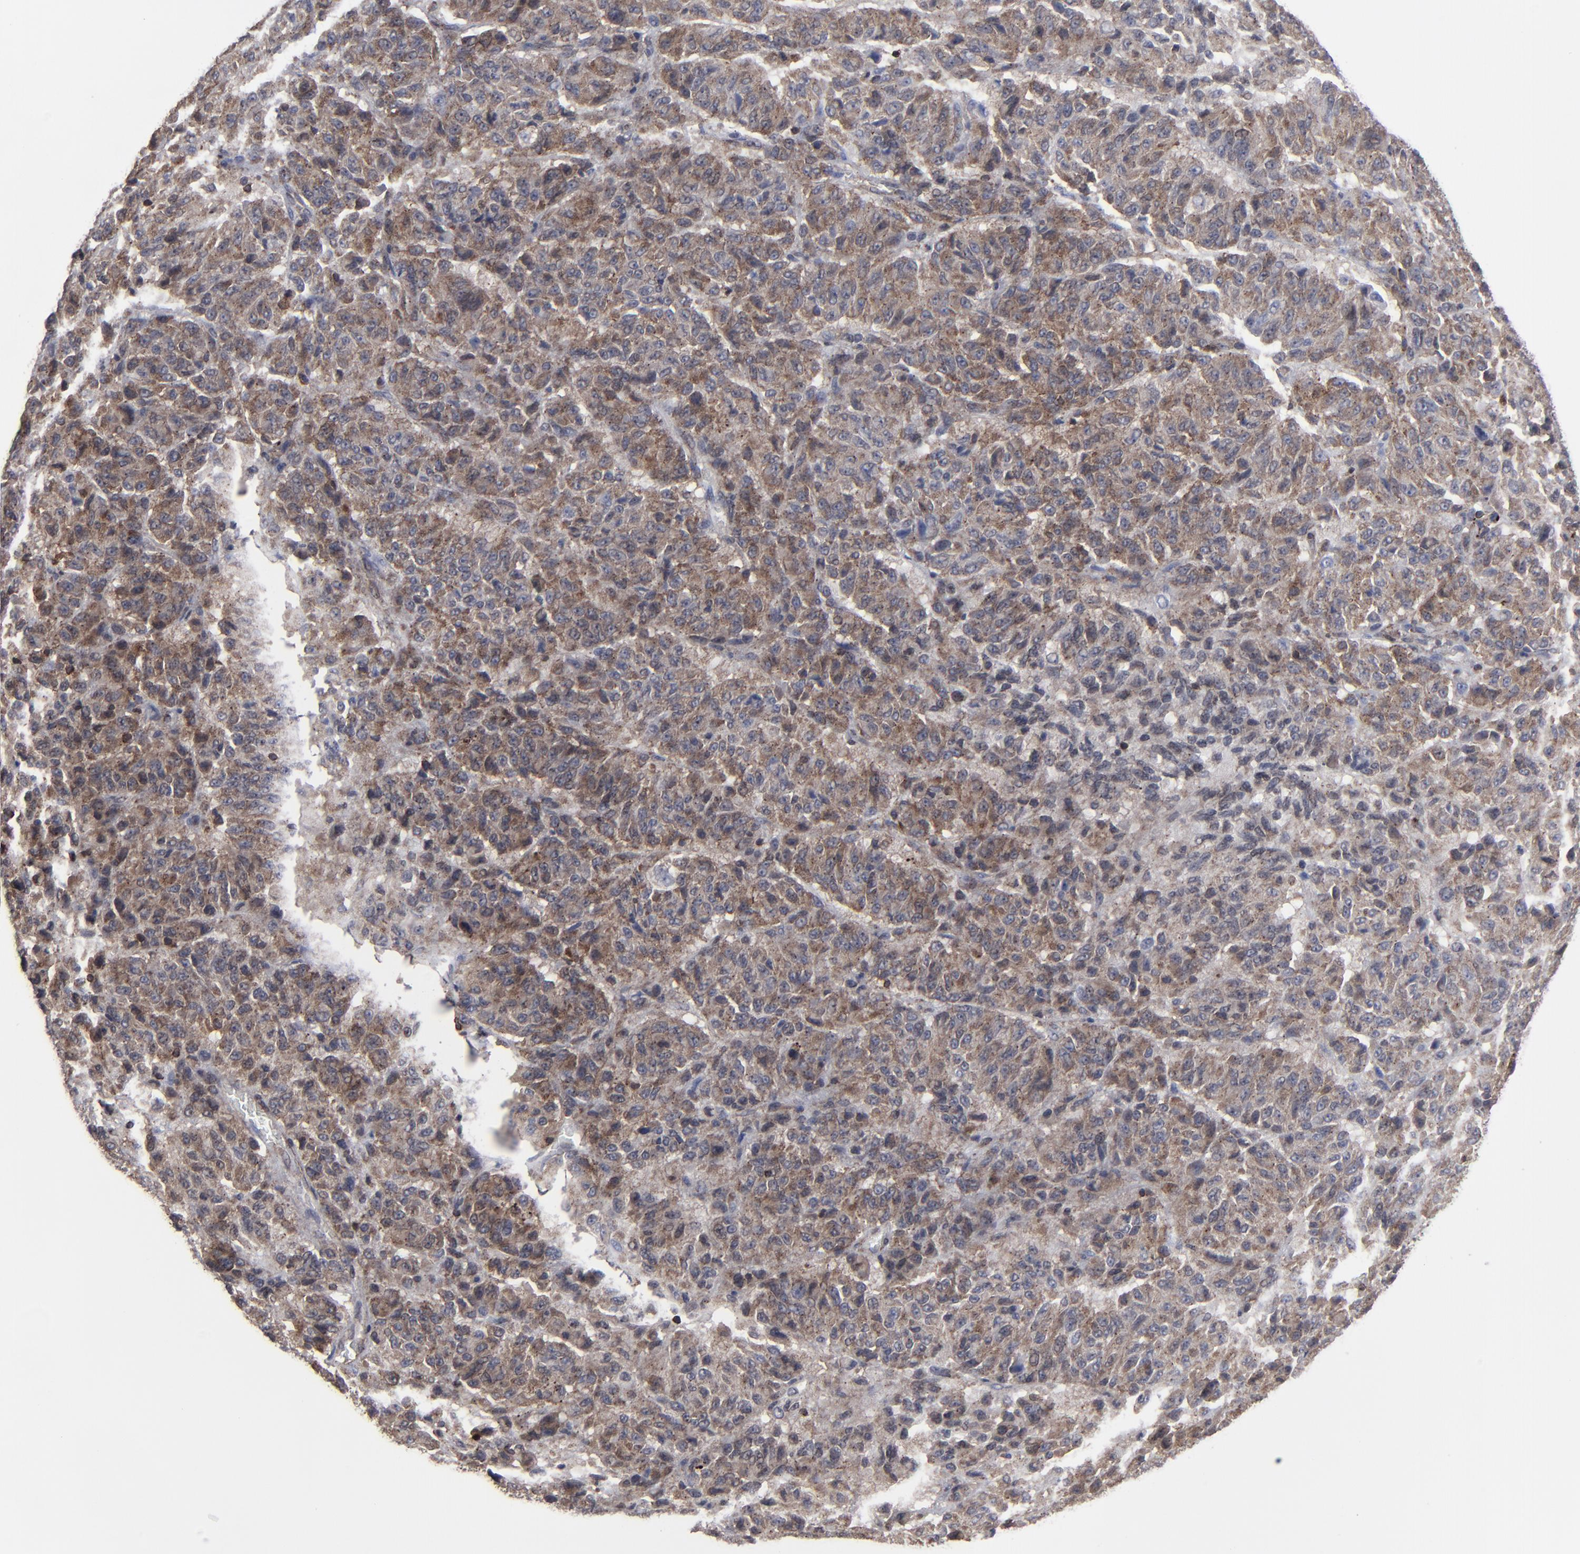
{"staining": {"intensity": "moderate", "quantity": ">75%", "location": "cytoplasmic/membranous"}, "tissue": "melanoma", "cell_type": "Tumor cells", "image_type": "cancer", "snomed": [{"axis": "morphology", "description": "Malignant melanoma, Metastatic site"}, {"axis": "topography", "description": "Lung"}], "caption": "IHC (DAB (3,3'-diaminobenzidine)) staining of melanoma exhibits moderate cytoplasmic/membranous protein staining in about >75% of tumor cells.", "gene": "KIAA2026", "patient": {"sex": "male", "age": 64}}